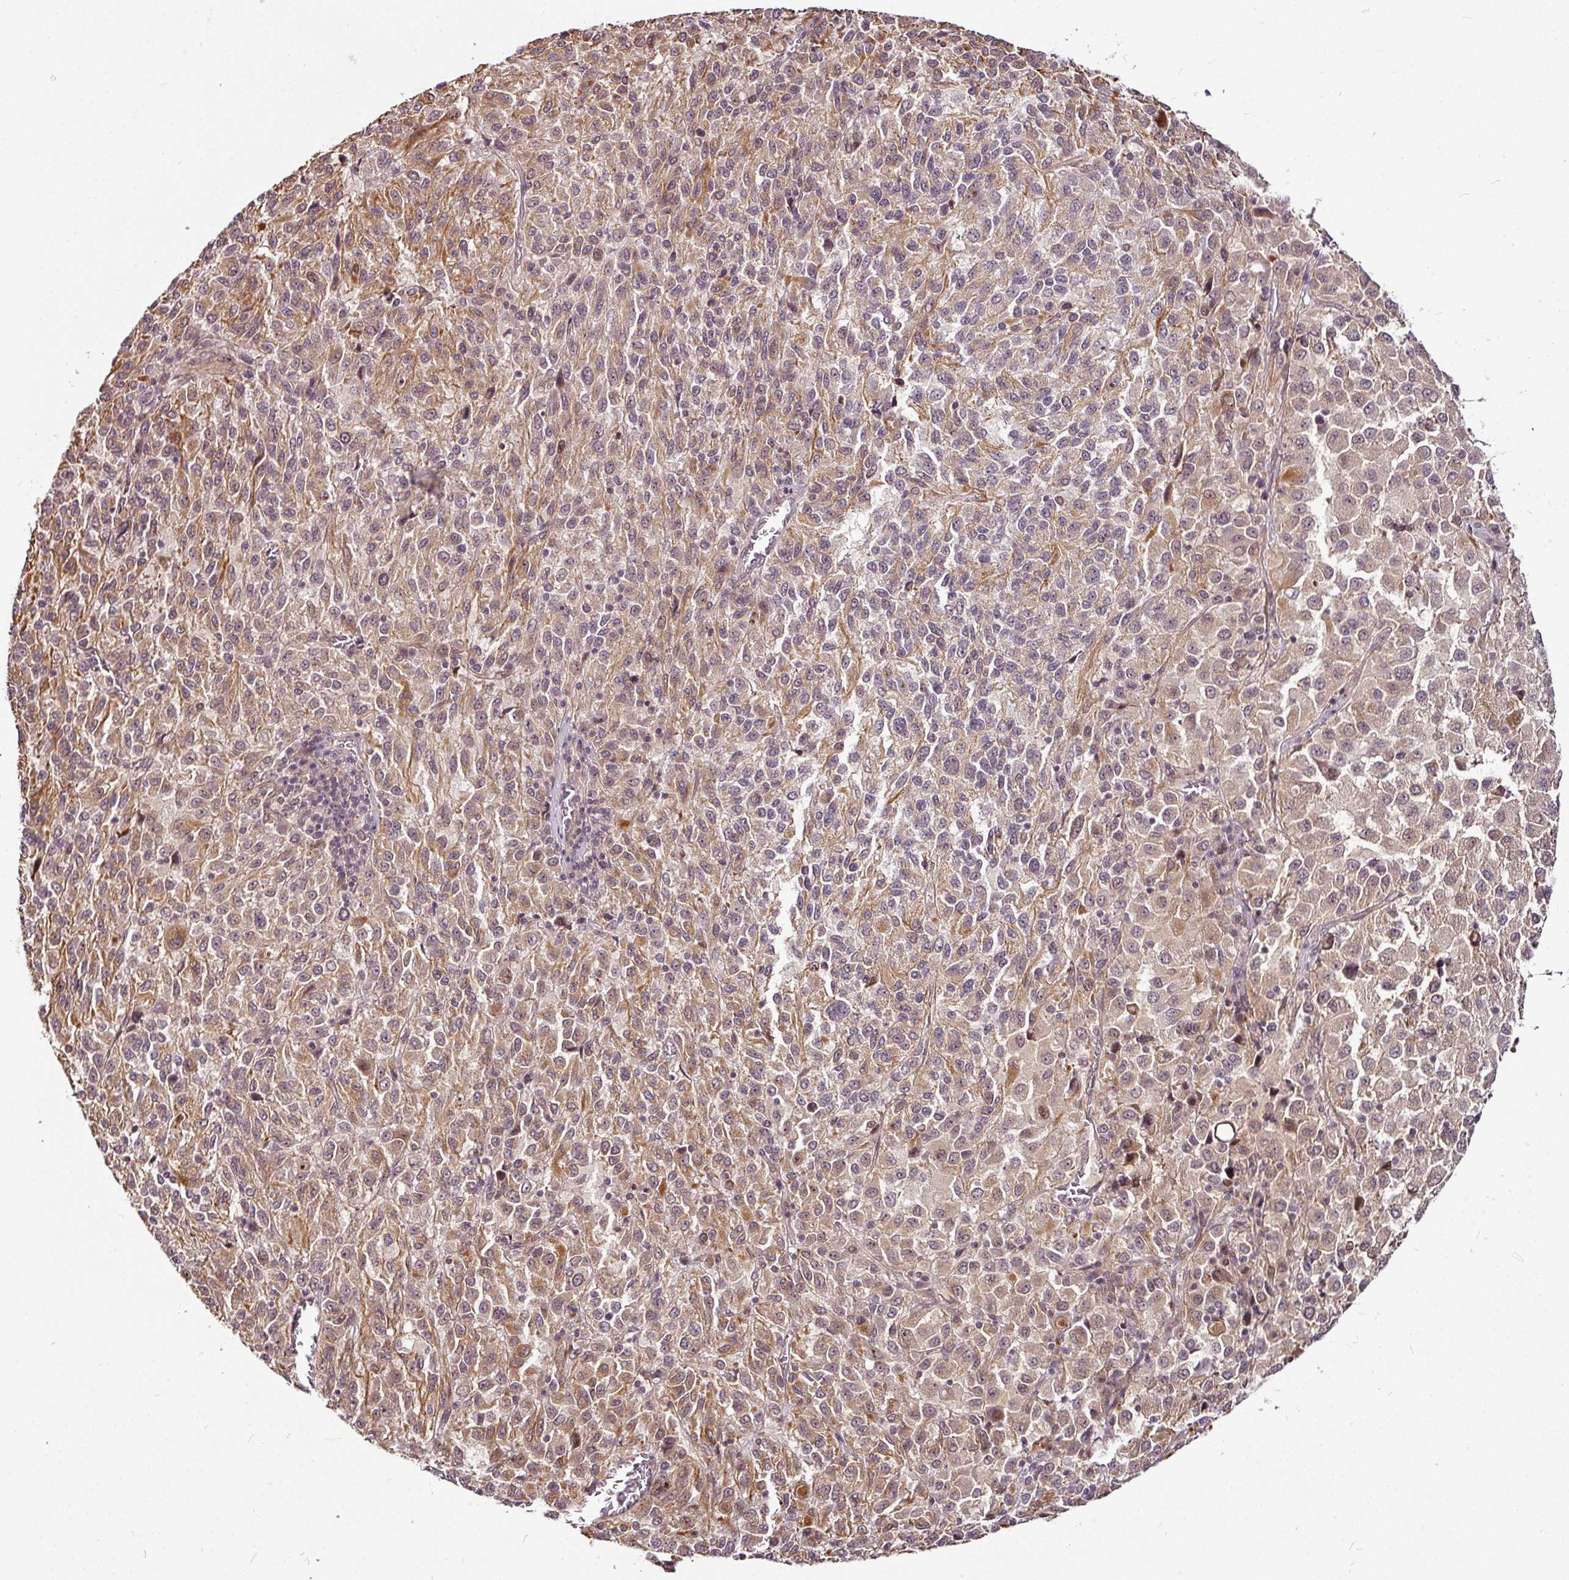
{"staining": {"intensity": "moderate", "quantity": ">75%", "location": "cytoplasmic/membranous,nuclear"}, "tissue": "melanoma", "cell_type": "Tumor cells", "image_type": "cancer", "snomed": [{"axis": "morphology", "description": "Malignant melanoma, Metastatic site"}, {"axis": "topography", "description": "Lung"}], "caption": "Malignant melanoma (metastatic site) stained with a protein marker exhibits moderate staining in tumor cells.", "gene": "DCAF13", "patient": {"sex": "male", "age": 64}}